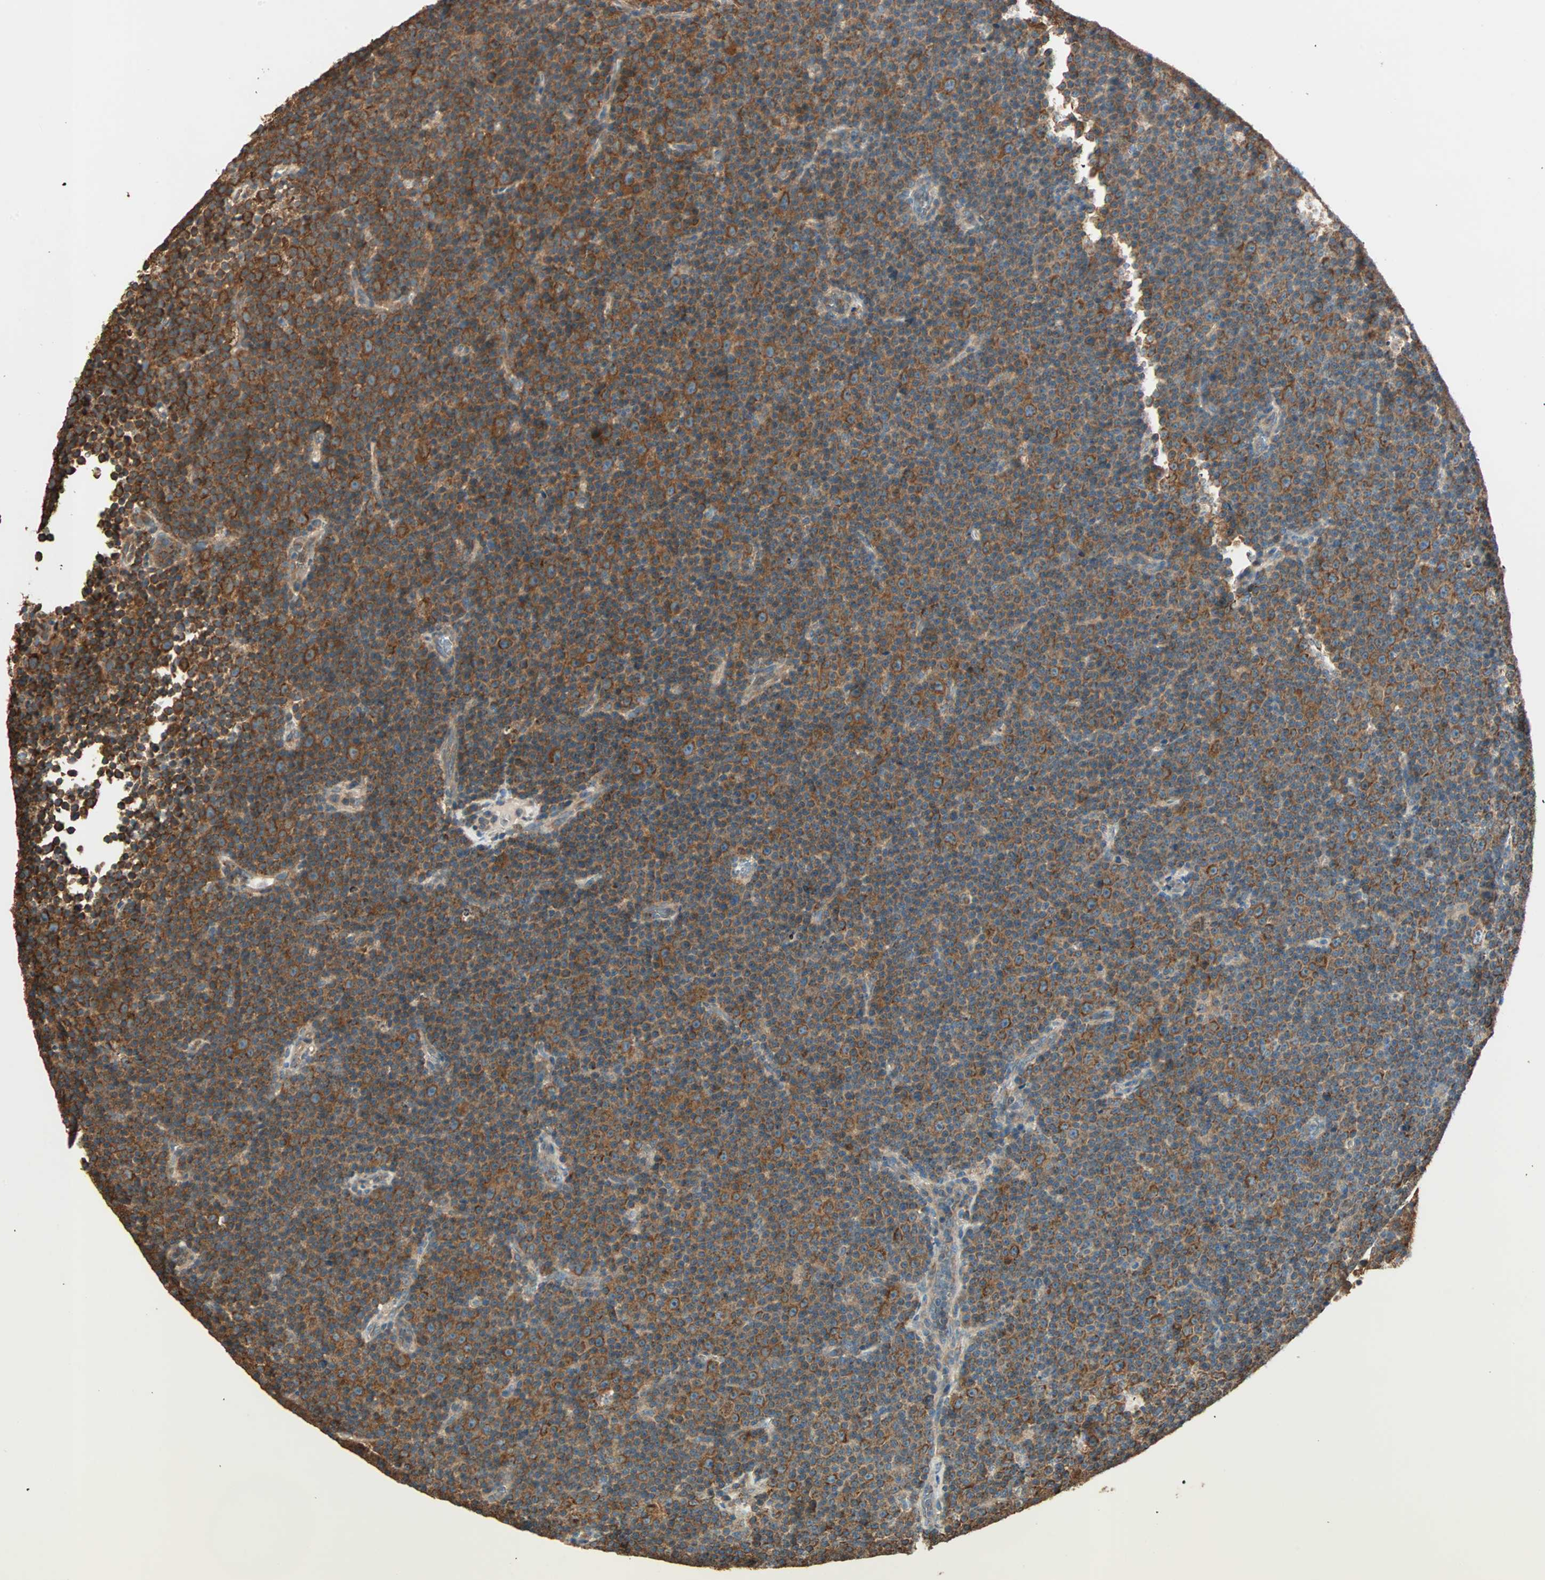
{"staining": {"intensity": "strong", "quantity": ">75%", "location": "cytoplasmic/membranous"}, "tissue": "lymphoma", "cell_type": "Tumor cells", "image_type": "cancer", "snomed": [{"axis": "morphology", "description": "Malignant lymphoma, non-Hodgkin's type, Low grade"}, {"axis": "topography", "description": "Lymph node"}], "caption": "Immunohistochemistry image of malignant lymphoma, non-Hodgkin's type (low-grade) stained for a protein (brown), which reveals high levels of strong cytoplasmic/membranous expression in approximately >75% of tumor cells.", "gene": "EIF4G2", "patient": {"sex": "female", "age": 67}}